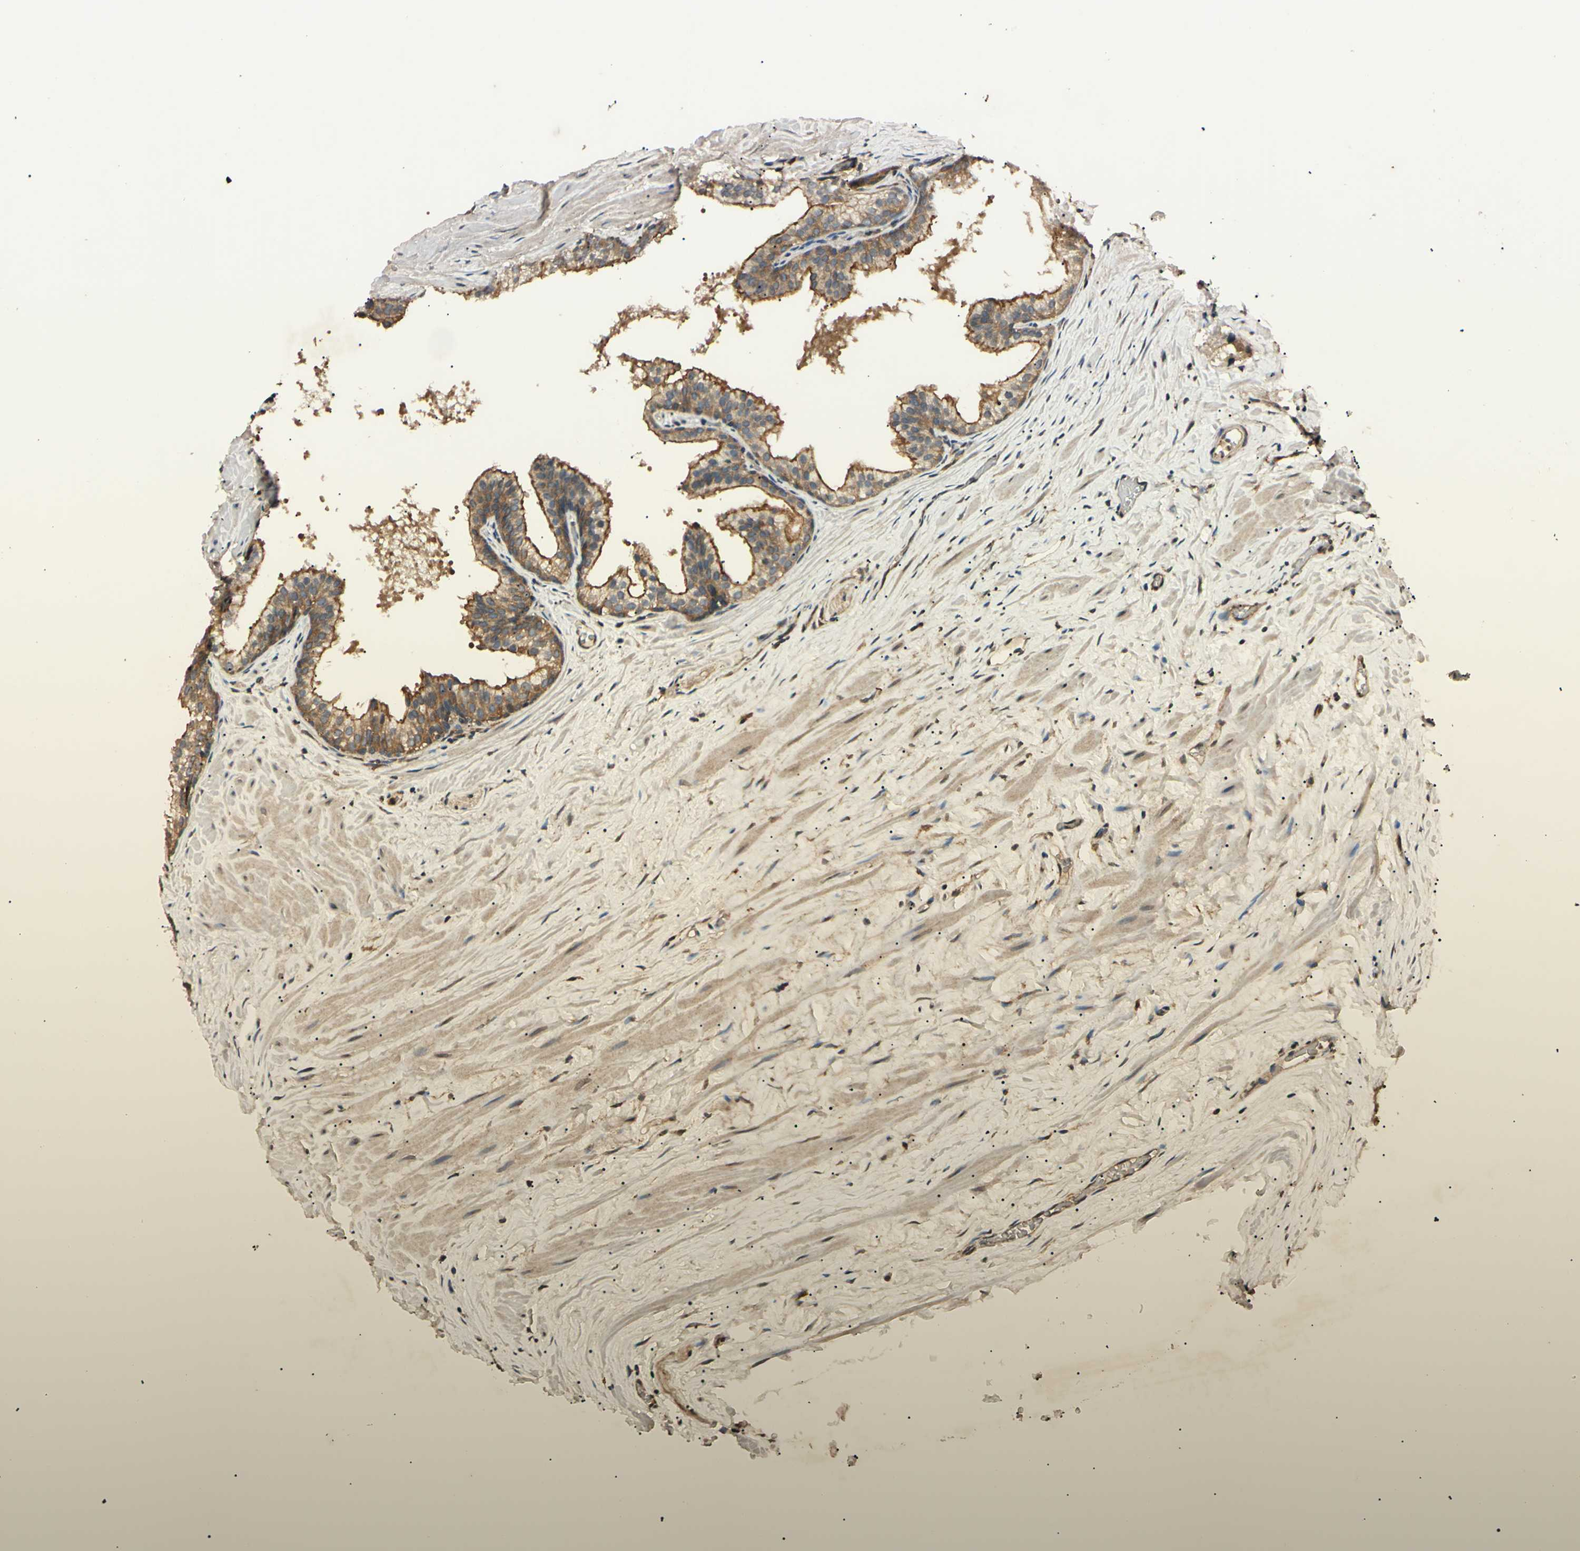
{"staining": {"intensity": "moderate", "quantity": "25%-75%", "location": "cytoplasmic/membranous"}, "tissue": "prostate cancer", "cell_type": "Tumor cells", "image_type": "cancer", "snomed": [{"axis": "morphology", "description": "Adenocarcinoma, Low grade"}, {"axis": "topography", "description": "Prostate"}], "caption": "Human prostate cancer stained with a protein marker reveals moderate staining in tumor cells.", "gene": "EPN1", "patient": {"sex": "male", "age": 59}}